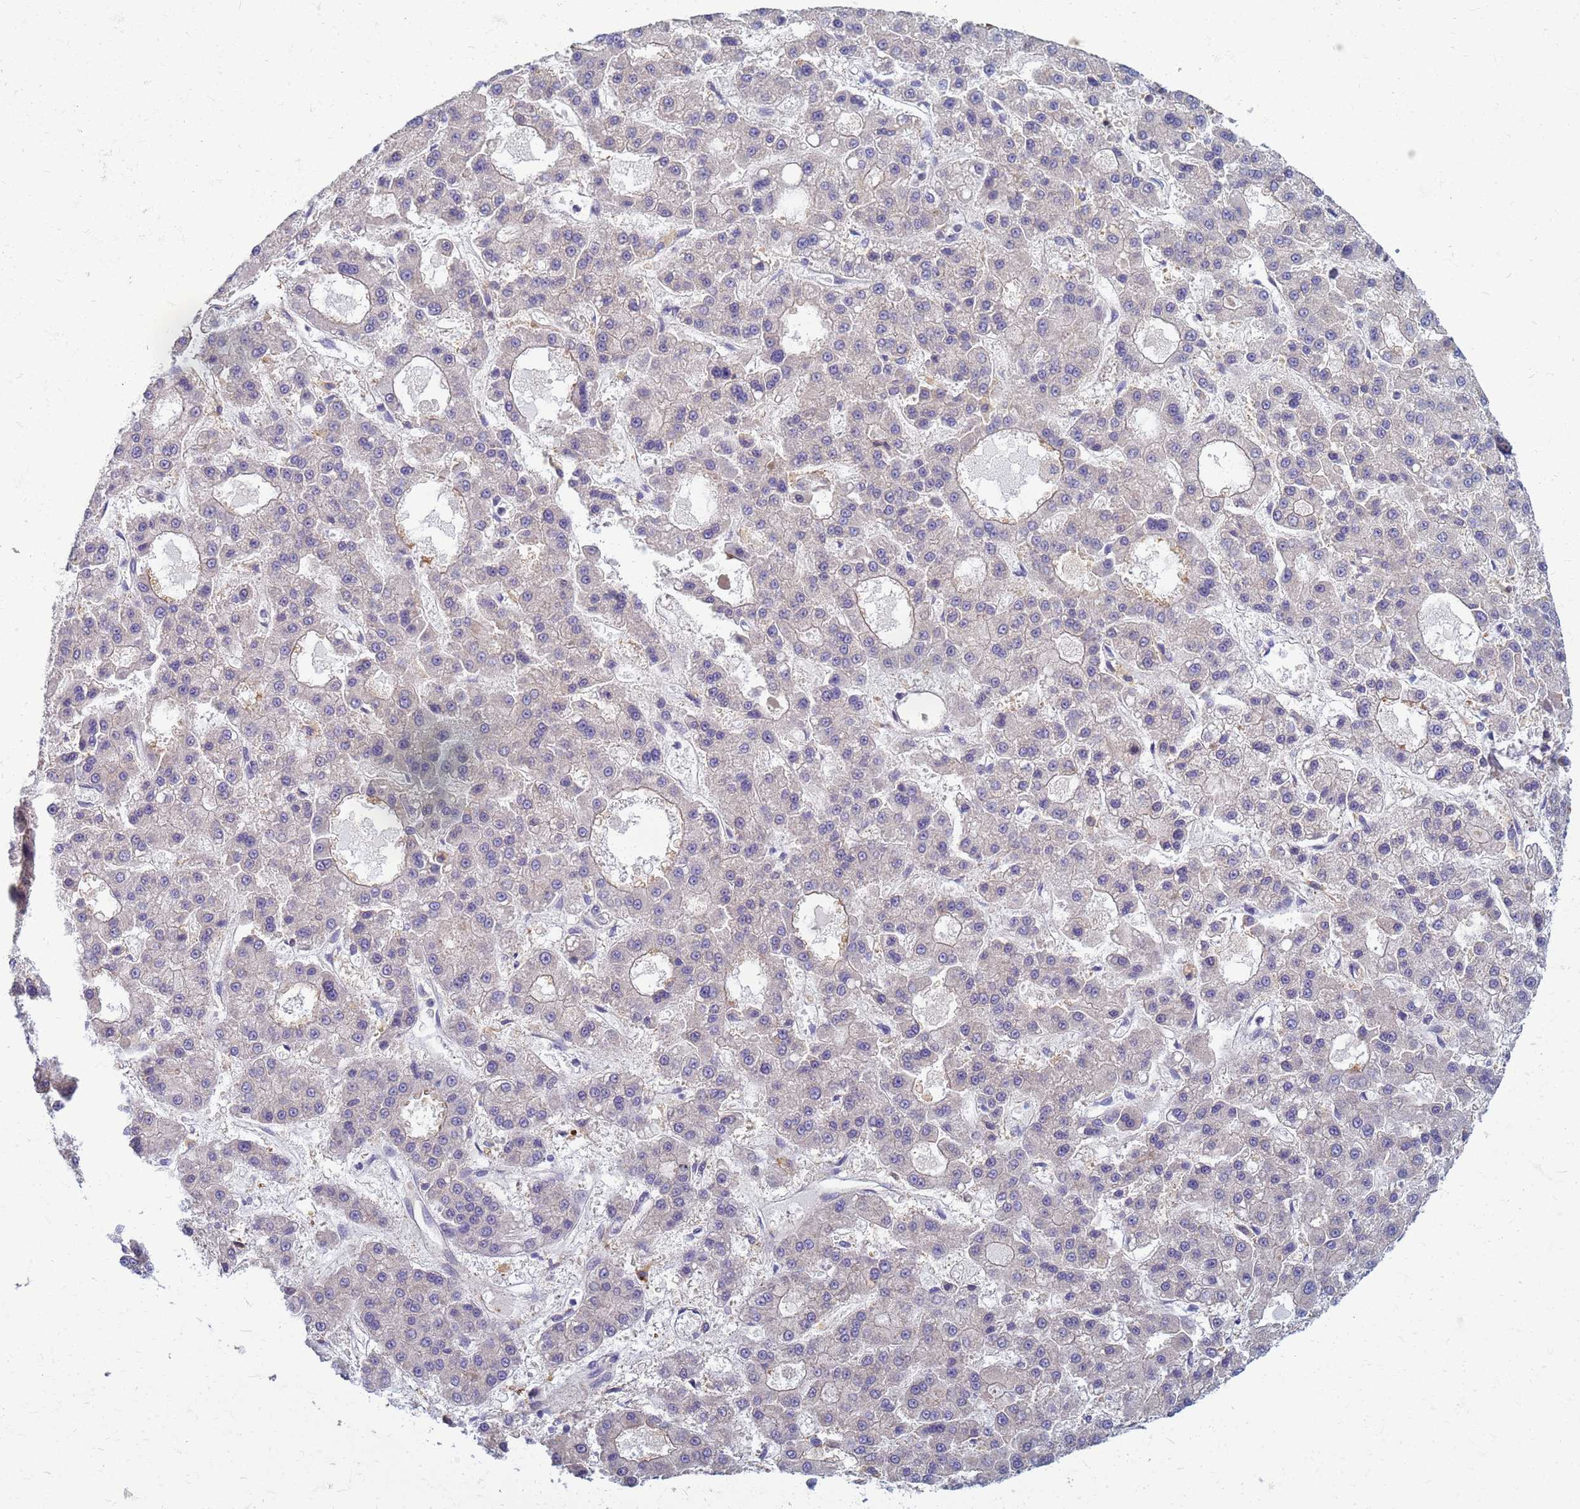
{"staining": {"intensity": "negative", "quantity": "none", "location": "none"}, "tissue": "liver cancer", "cell_type": "Tumor cells", "image_type": "cancer", "snomed": [{"axis": "morphology", "description": "Carcinoma, Hepatocellular, NOS"}, {"axis": "topography", "description": "Liver"}], "caption": "Immunohistochemistry photomicrograph of liver hepatocellular carcinoma stained for a protein (brown), which demonstrates no staining in tumor cells.", "gene": "EEA1", "patient": {"sex": "male", "age": 70}}